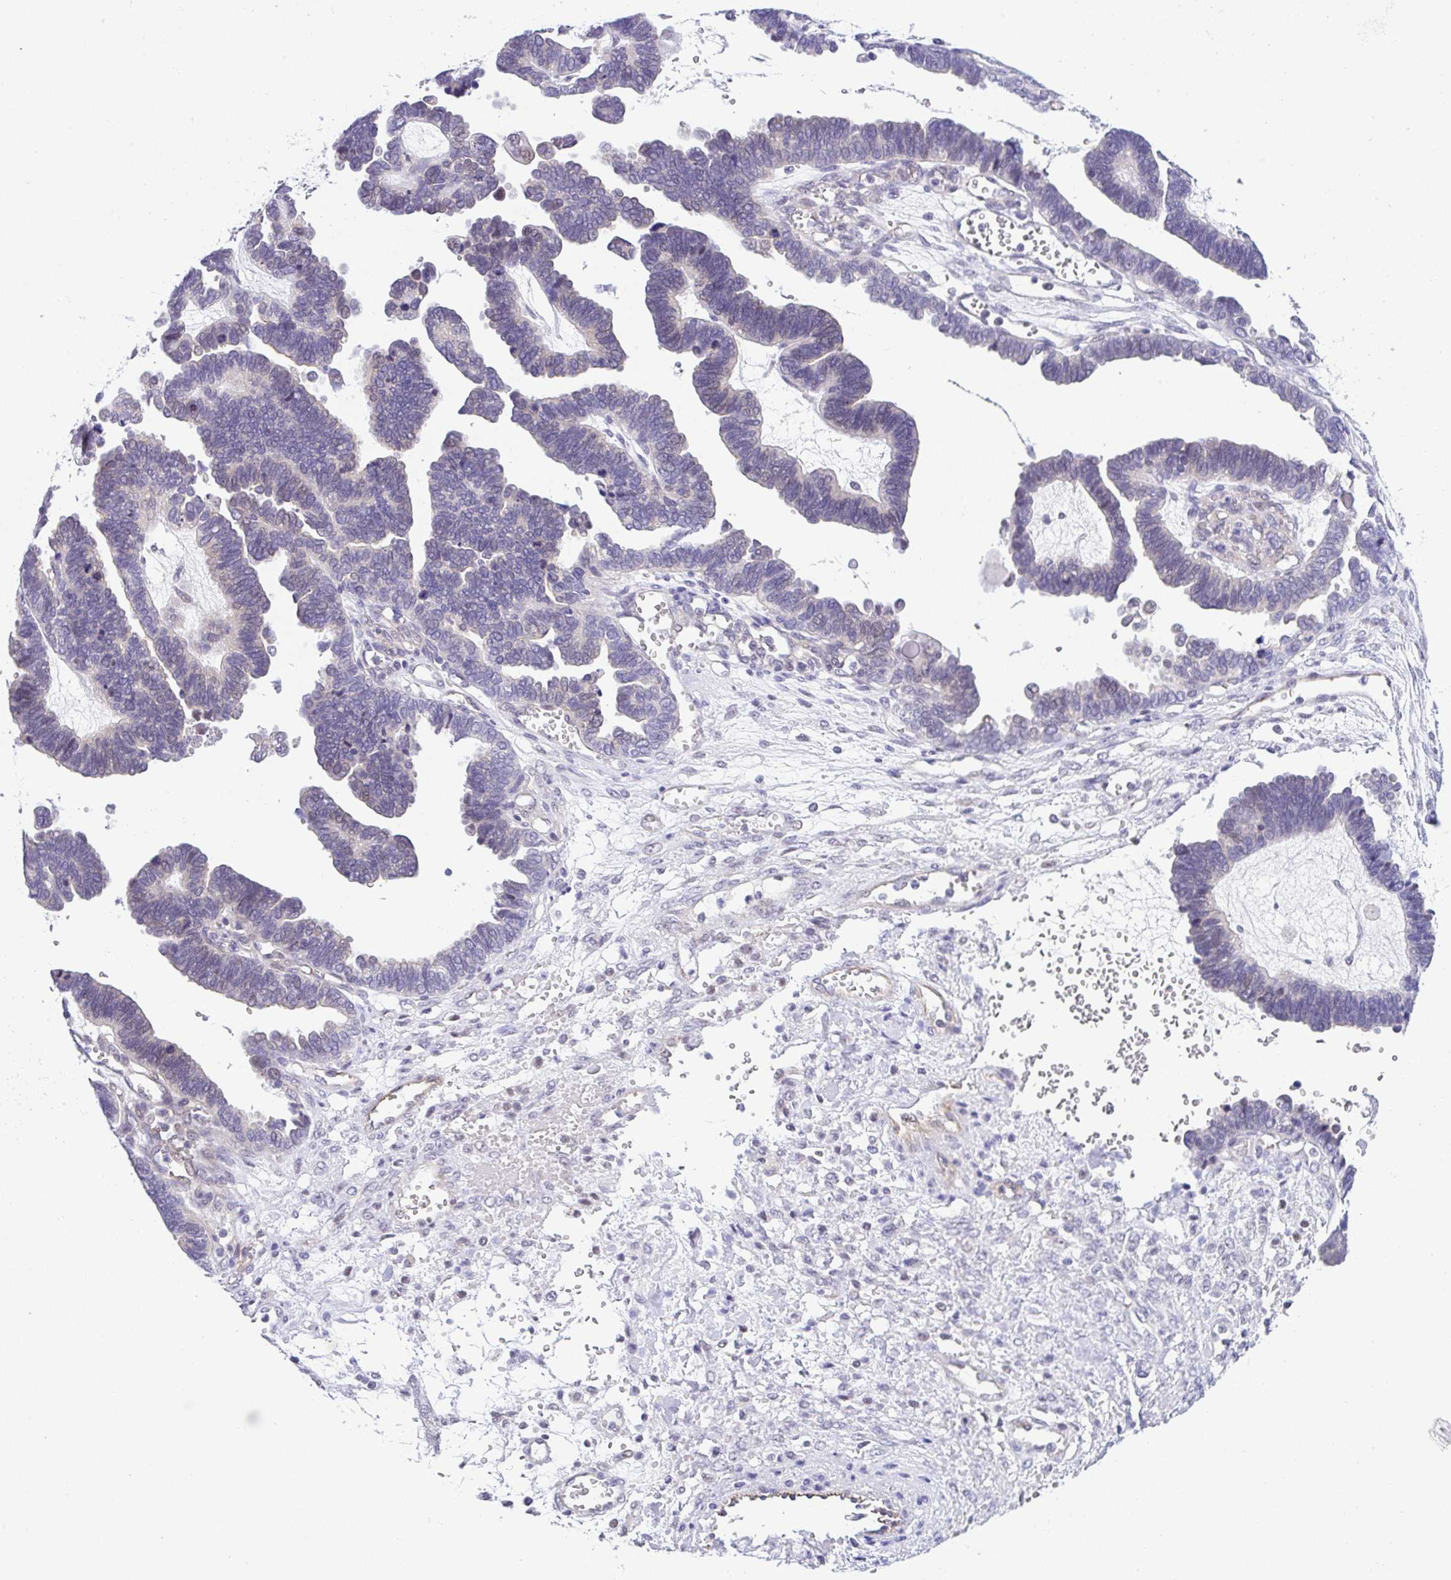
{"staining": {"intensity": "negative", "quantity": "none", "location": "none"}, "tissue": "ovarian cancer", "cell_type": "Tumor cells", "image_type": "cancer", "snomed": [{"axis": "morphology", "description": "Cystadenocarcinoma, serous, NOS"}, {"axis": "topography", "description": "Ovary"}], "caption": "Immunohistochemical staining of serous cystadenocarcinoma (ovarian) demonstrates no significant expression in tumor cells.", "gene": "CGNL1", "patient": {"sex": "female", "age": 51}}